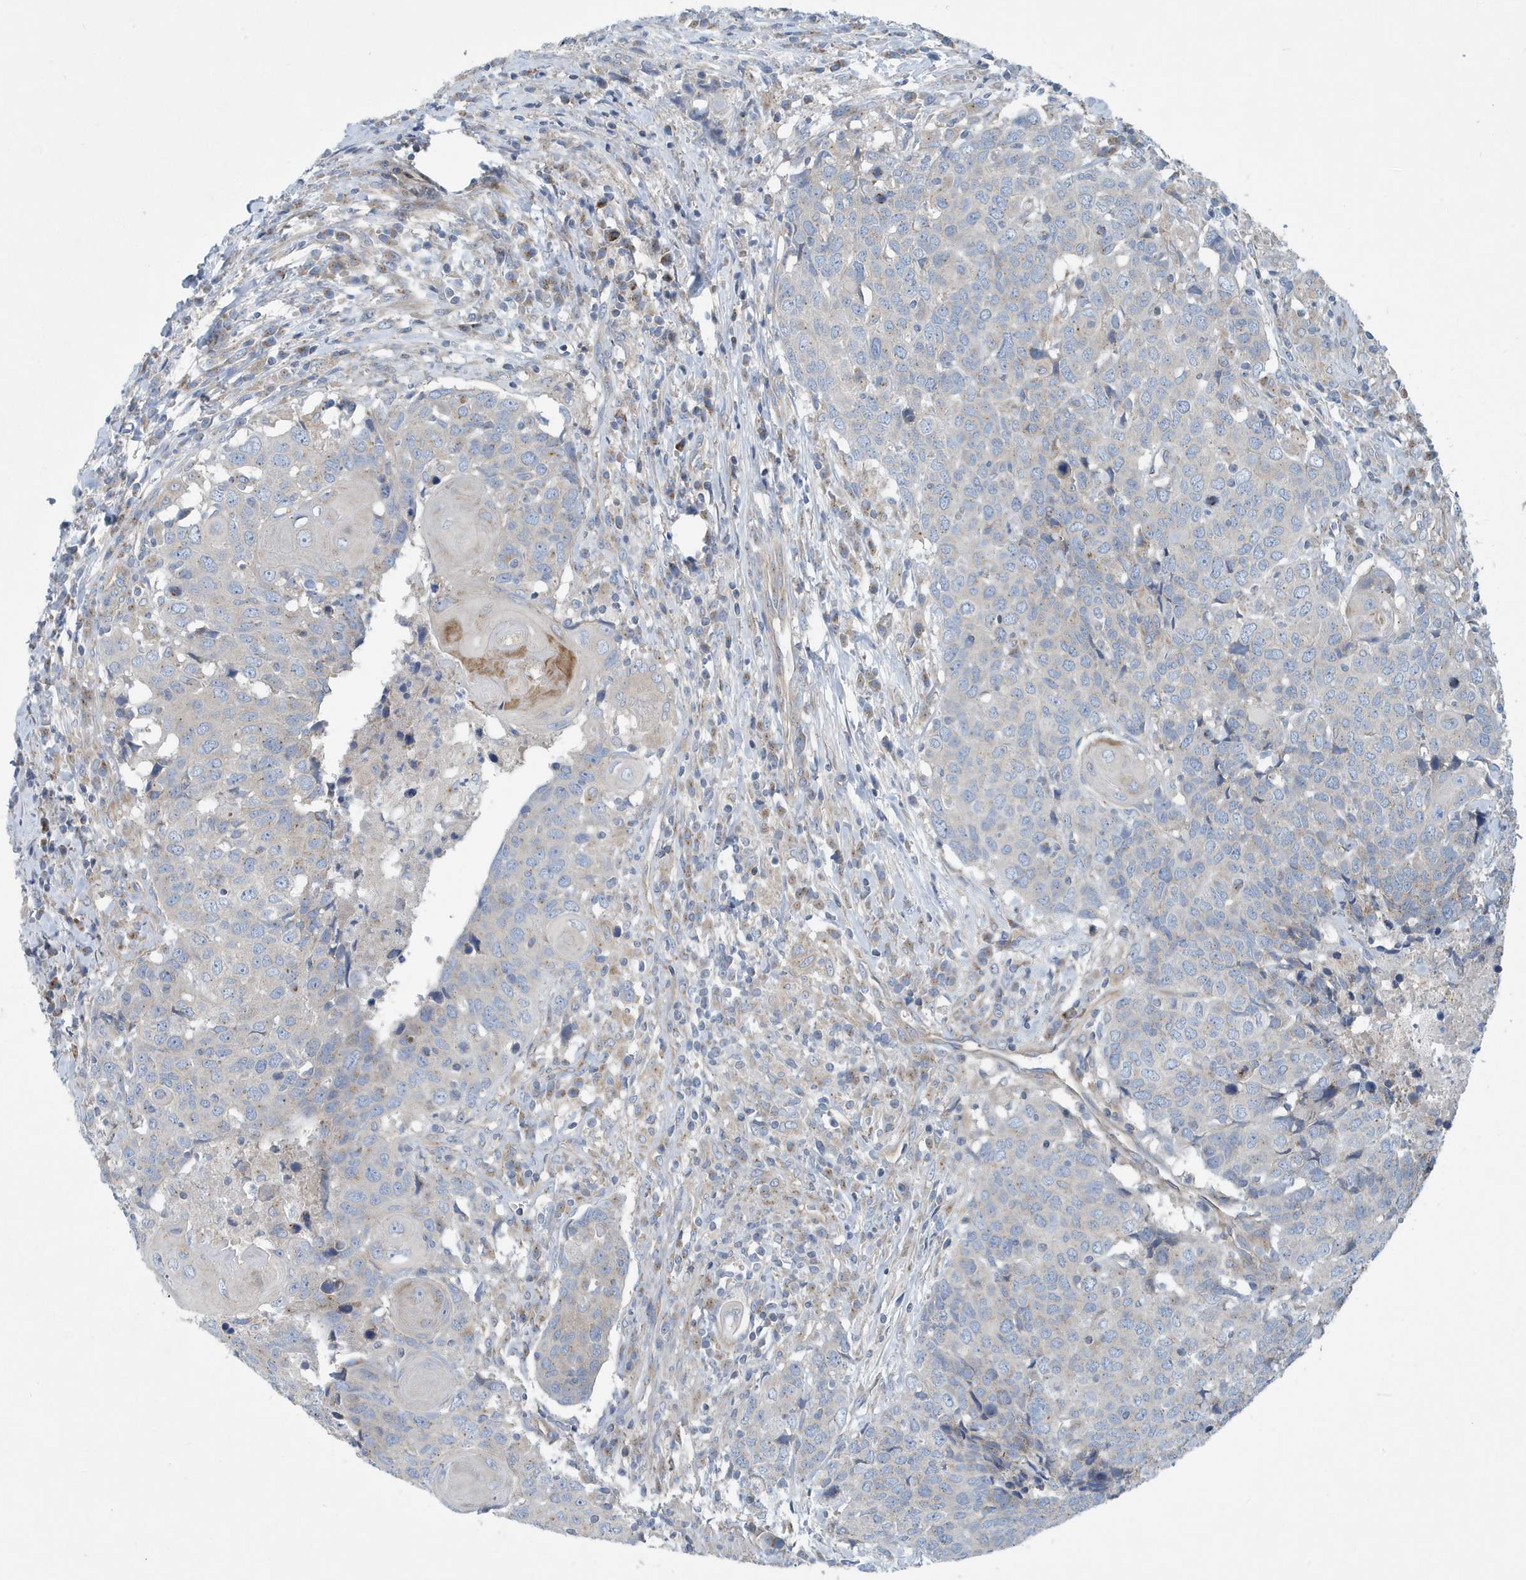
{"staining": {"intensity": "weak", "quantity": "<25%", "location": "cytoplasmic/membranous"}, "tissue": "head and neck cancer", "cell_type": "Tumor cells", "image_type": "cancer", "snomed": [{"axis": "morphology", "description": "Squamous cell carcinoma, NOS"}, {"axis": "topography", "description": "Head-Neck"}], "caption": "This histopathology image is of head and neck cancer stained with immunohistochemistry to label a protein in brown with the nuclei are counter-stained blue. There is no expression in tumor cells. (Stains: DAB (3,3'-diaminobenzidine) IHC with hematoxylin counter stain, Microscopy: brightfield microscopy at high magnification).", "gene": "PPM1M", "patient": {"sex": "male", "age": 66}}